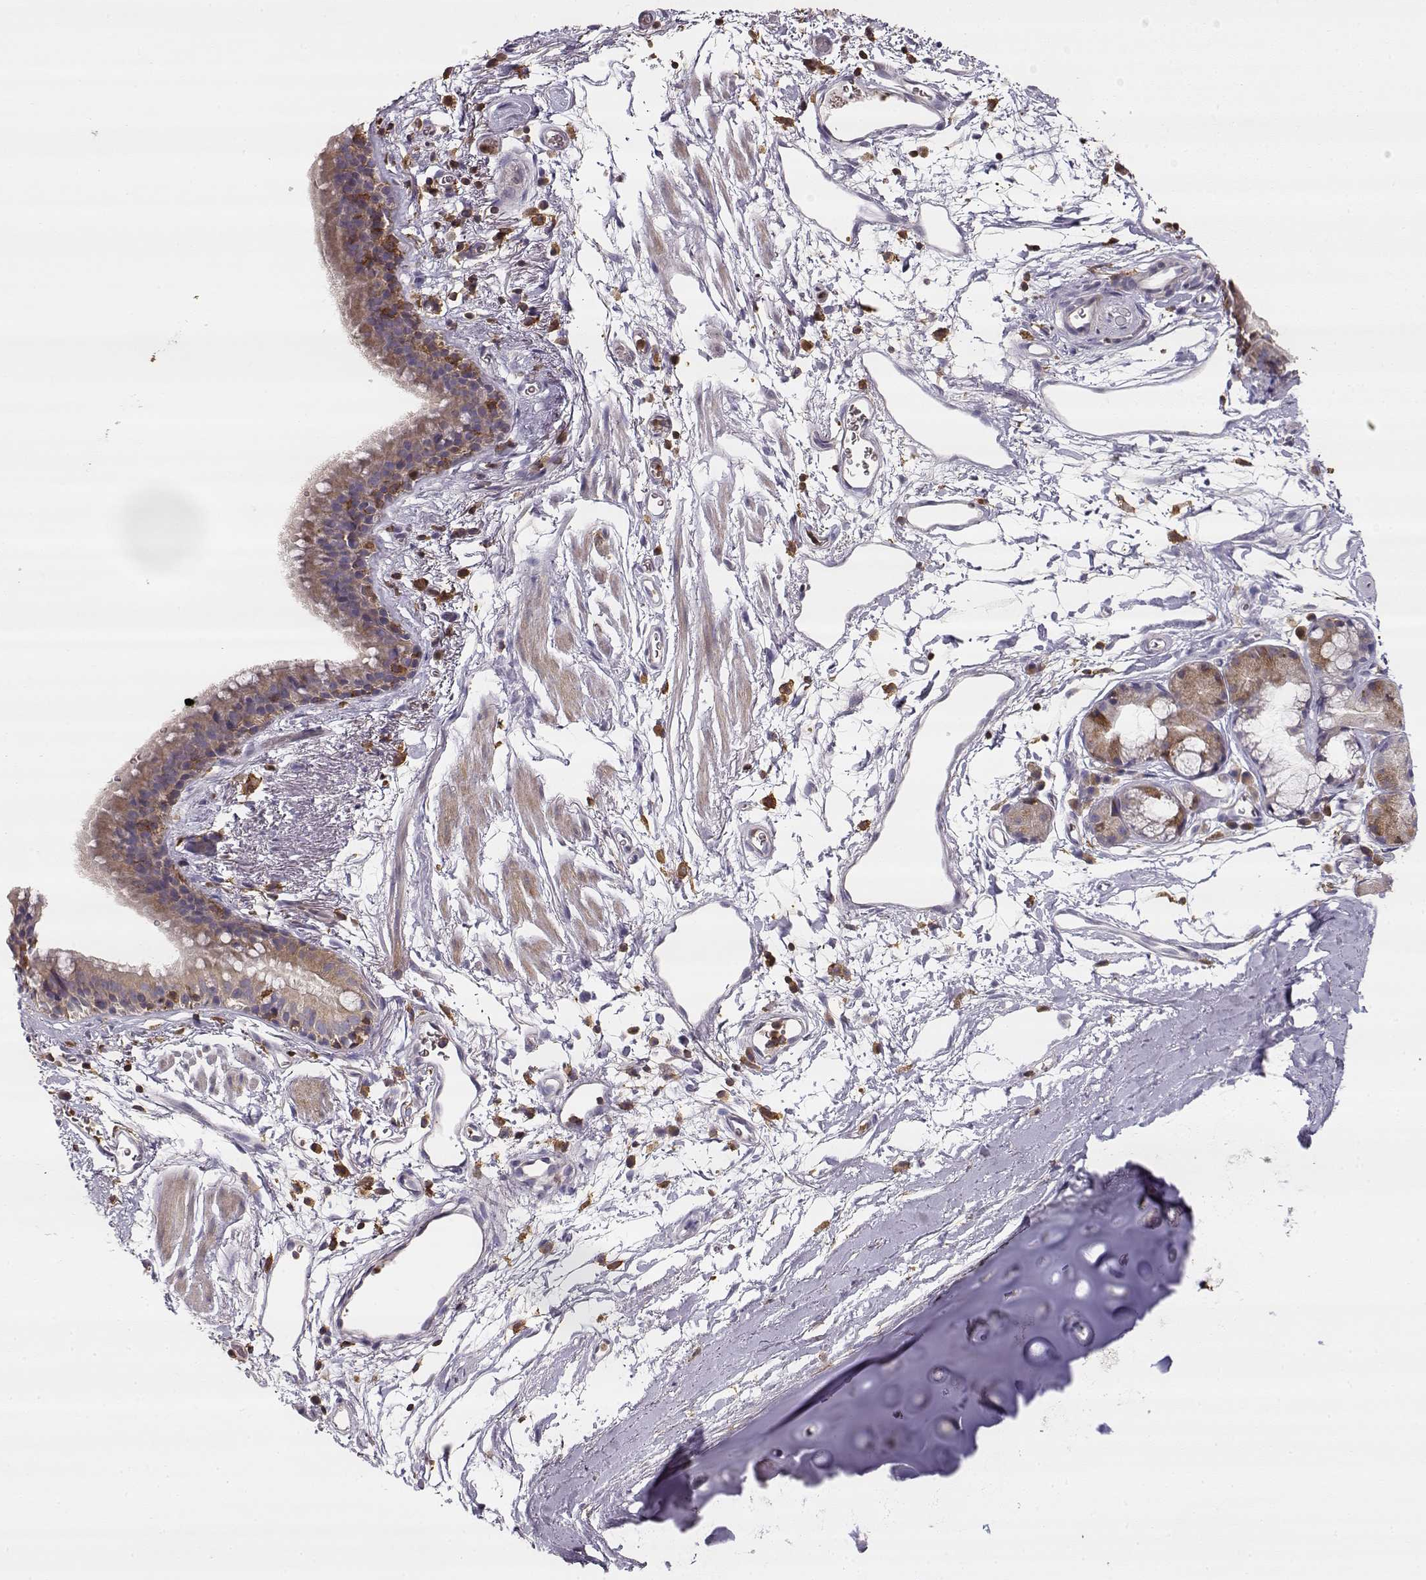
{"staining": {"intensity": "weak", "quantity": ">75%", "location": "cytoplasmic/membranous"}, "tissue": "bronchus", "cell_type": "Respiratory epithelial cells", "image_type": "normal", "snomed": [{"axis": "morphology", "description": "Normal tissue, NOS"}, {"axis": "topography", "description": "Cartilage tissue"}, {"axis": "topography", "description": "Bronchus"}], "caption": "High-magnification brightfield microscopy of benign bronchus stained with DAB (brown) and counterstained with hematoxylin (blue). respiratory epithelial cells exhibit weak cytoplasmic/membranous staining is seen in approximately>75% of cells. (Stains: DAB (3,3'-diaminobenzidine) in brown, nuclei in blue, Microscopy: brightfield microscopy at high magnification).", "gene": "VAV1", "patient": {"sex": "male", "age": 58}}